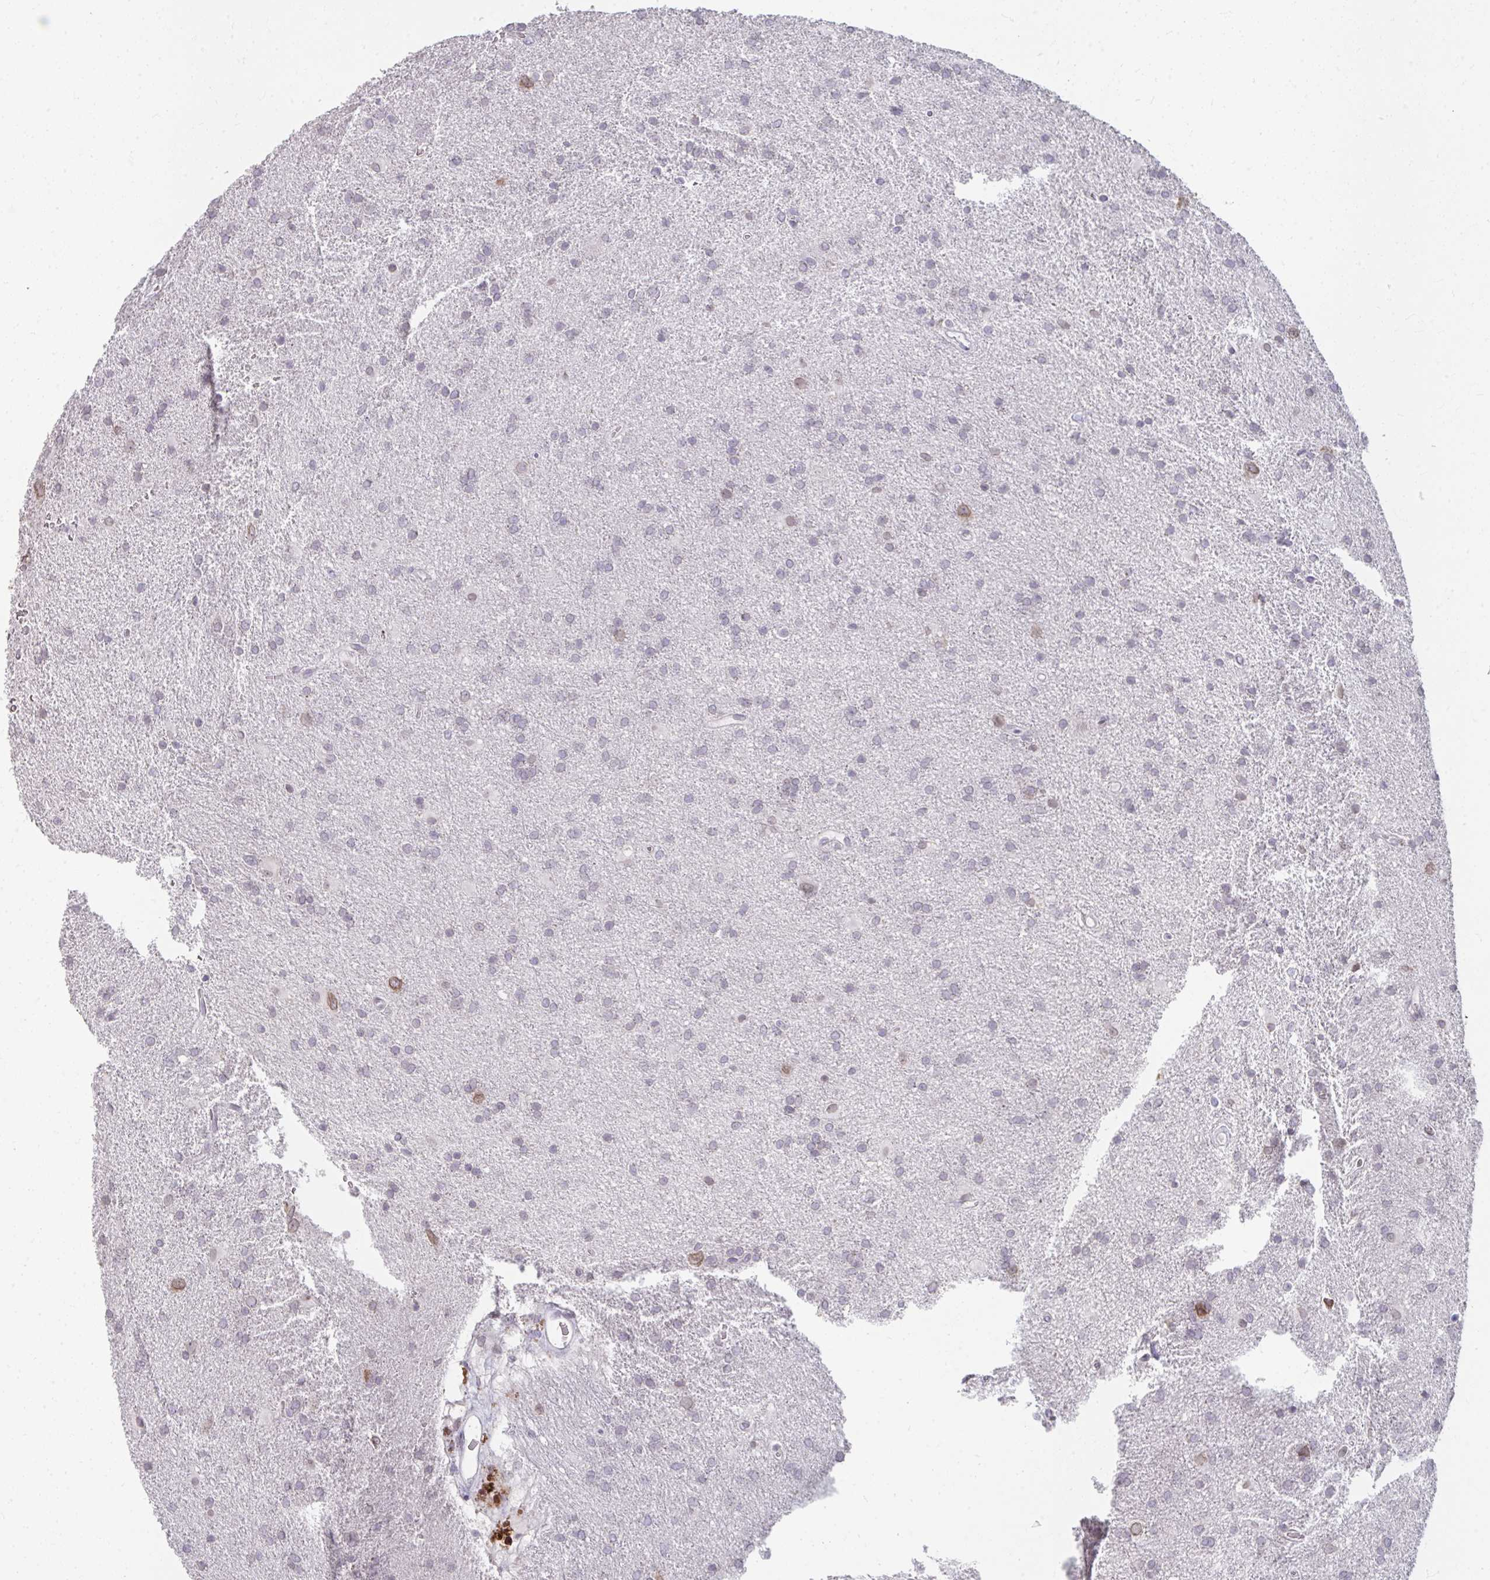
{"staining": {"intensity": "negative", "quantity": "none", "location": "none"}, "tissue": "glioma", "cell_type": "Tumor cells", "image_type": "cancer", "snomed": [{"axis": "morphology", "description": "Glioma, malignant, Low grade"}, {"axis": "topography", "description": "Brain"}], "caption": "DAB (3,3'-diaminobenzidine) immunohistochemical staining of low-grade glioma (malignant) reveals no significant expression in tumor cells.", "gene": "NUP133", "patient": {"sex": "male", "age": 66}}